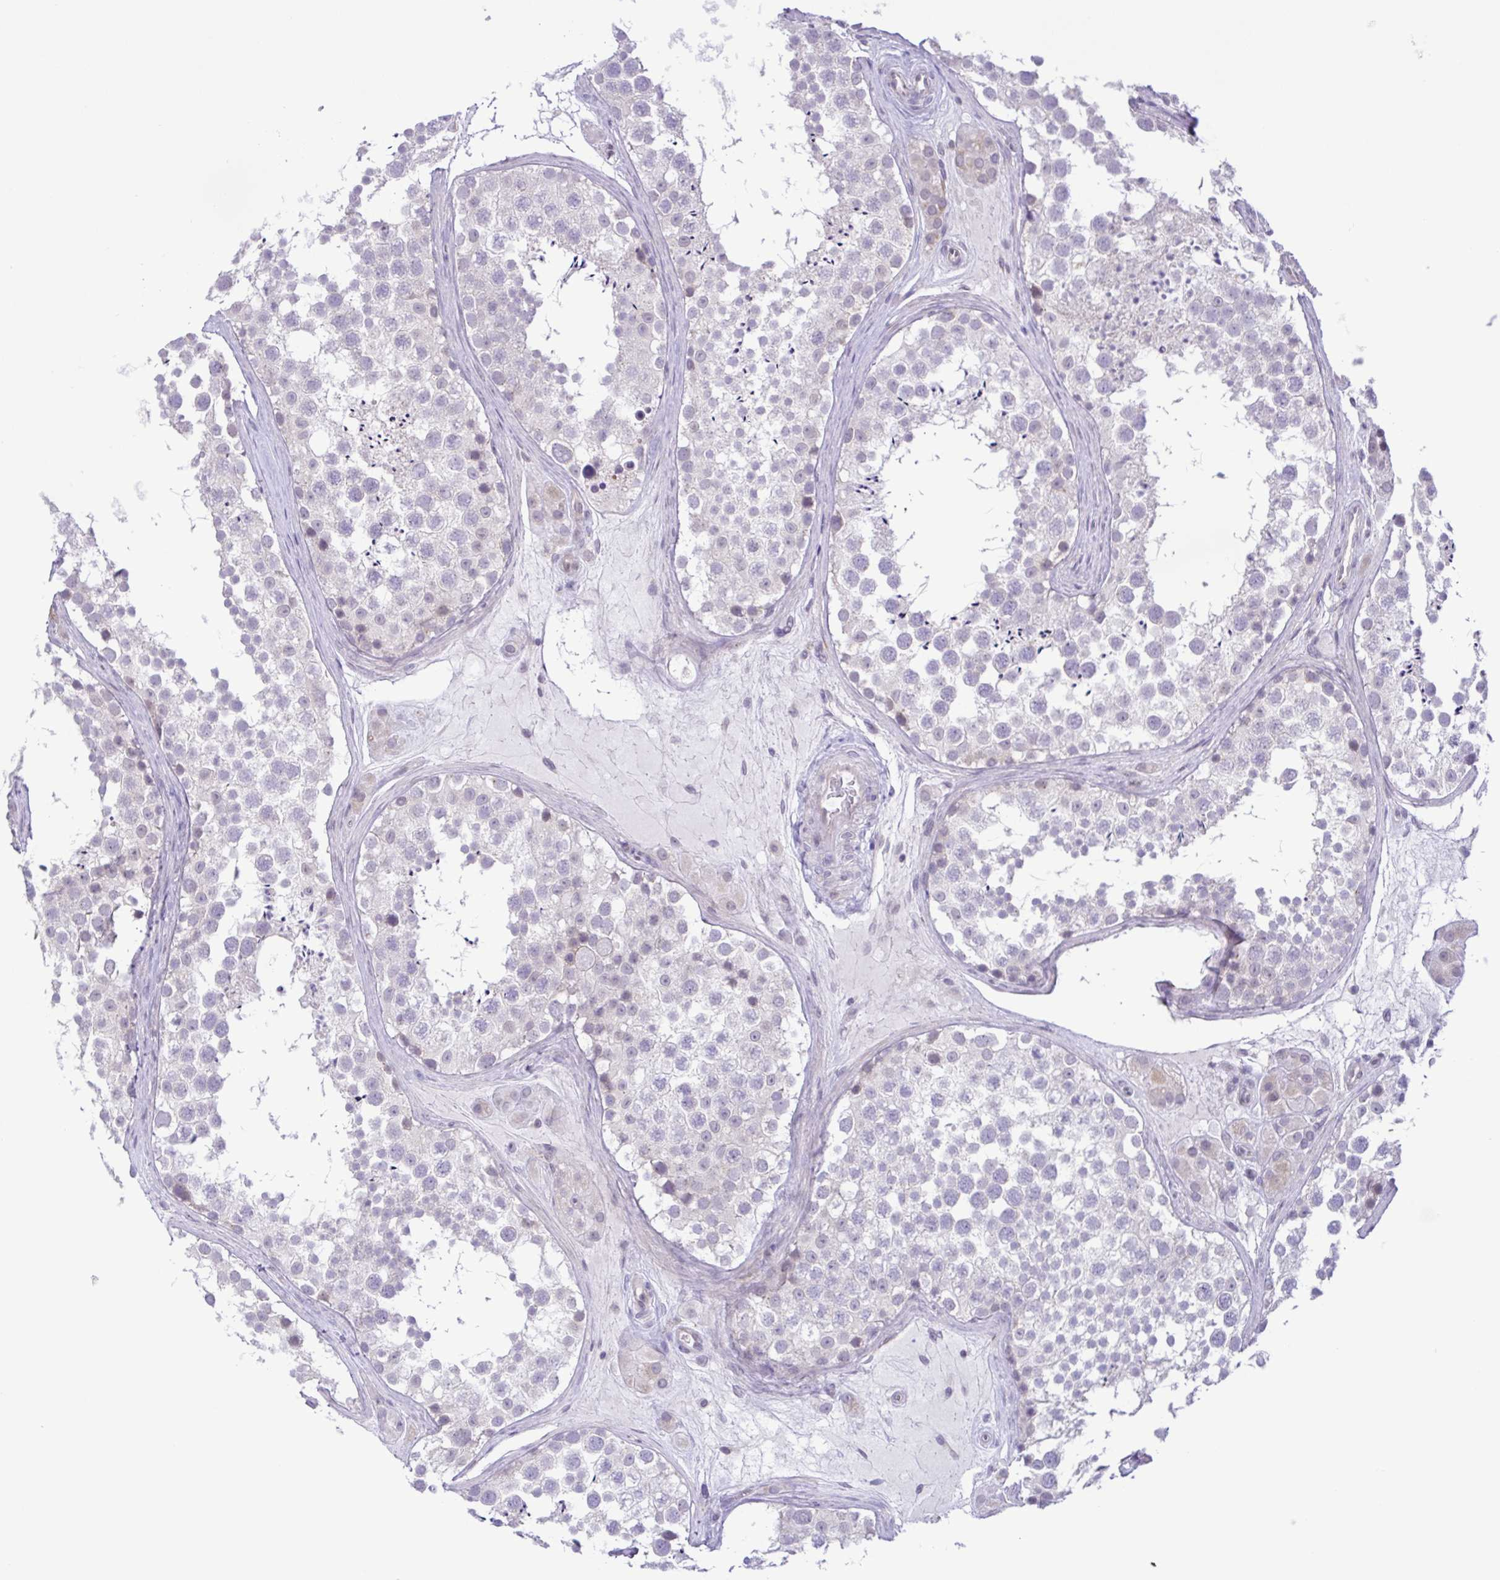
{"staining": {"intensity": "weak", "quantity": "<25%", "location": "nuclear"}, "tissue": "testis", "cell_type": "Cells in seminiferous ducts", "image_type": "normal", "snomed": [{"axis": "morphology", "description": "Normal tissue, NOS"}, {"axis": "topography", "description": "Testis"}], "caption": "Cells in seminiferous ducts are negative for protein expression in unremarkable human testis. (DAB immunohistochemistry with hematoxylin counter stain).", "gene": "IL1RN", "patient": {"sex": "male", "age": 41}}